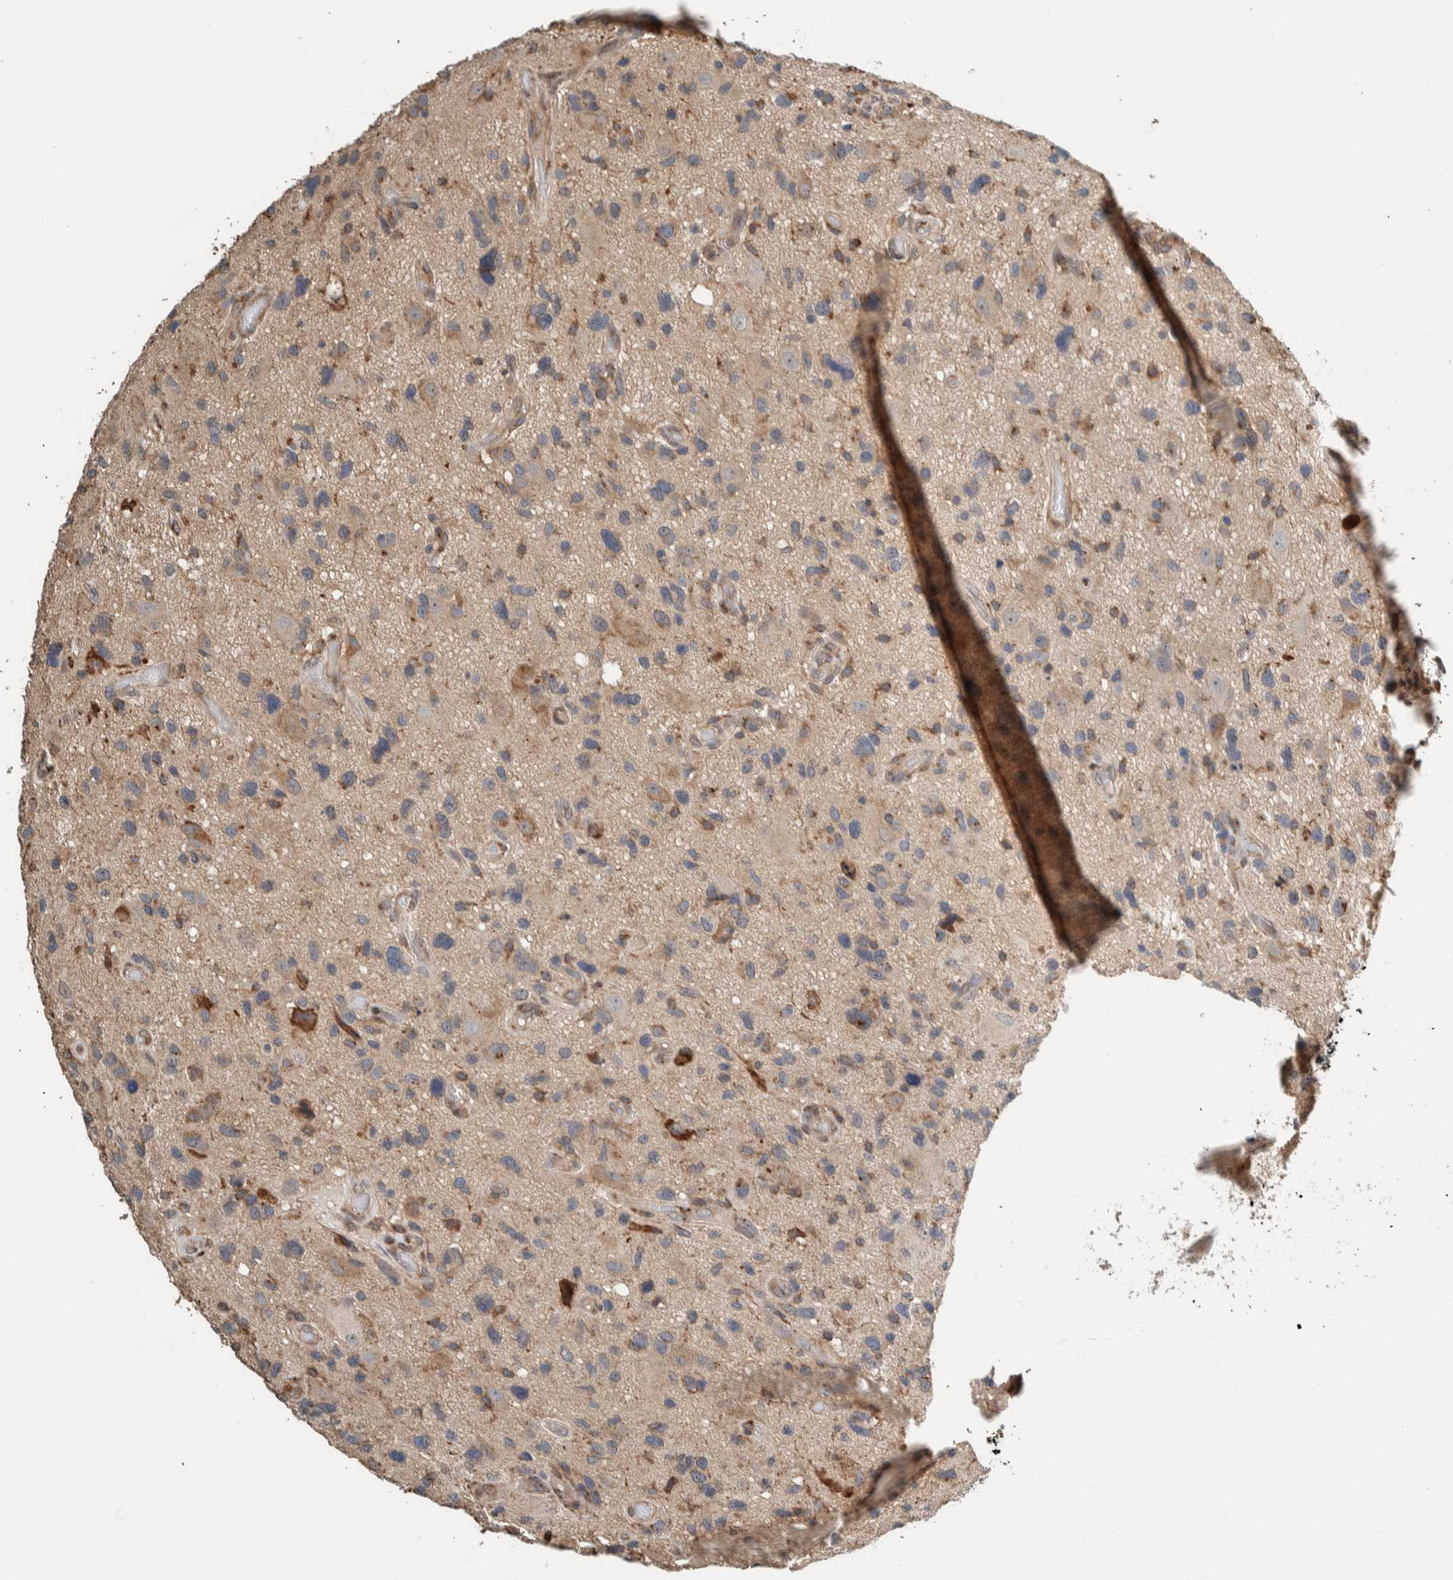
{"staining": {"intensity": "weak", "quantity": ">75%", "location": "cytoplasmic/membranous"}, "tissue": "glioma", "cell_type": "Tumor cells", "image_type": "cancer", "snomed": [{"axis": "morphology", "description": "Glioma, malignant, High grade"}, {"axis": "topography", "description": "Brain"}], "caption": "Immunohistochemistry histopathology image of human malignant glioma (high-grade) stained for a protein (brown), which demonstrates low levels of weak cytoplasmic/membranous expression in about >75% of tumor cells.", "gene": "PLA2G3", "patient": {"sex": "male", "age": 33}}